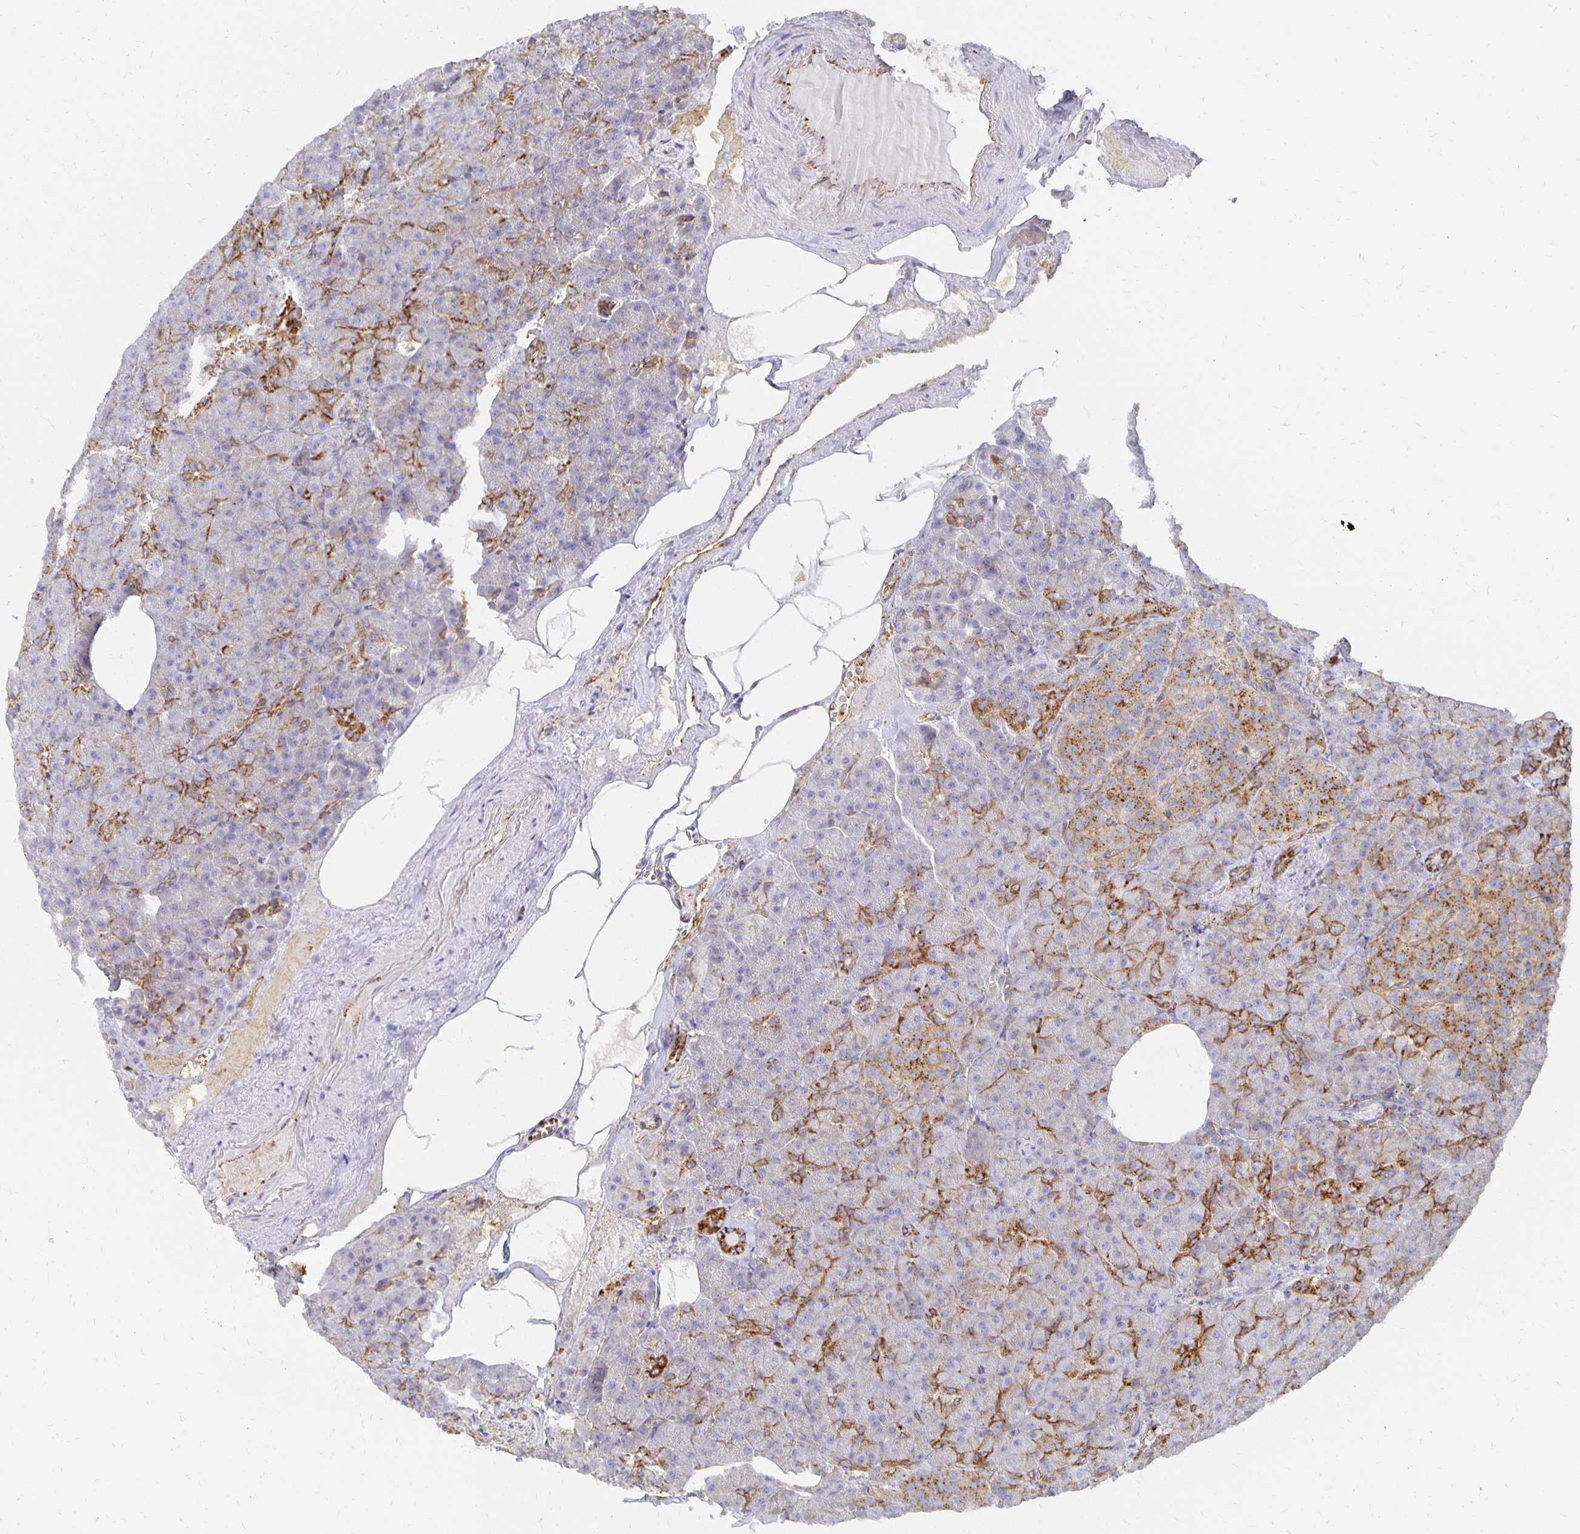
{"staining": {"intensity": "strong", "quantity": "25%-75%", "location": "cytoplasmic/membranous"}, "tissue": "pancreas", "cell_type": "Exocrine glandular cells", "image_type": "normal", "snomed": [{"axis": "morphology", "description": "Normal tissue, NOS"}, {"axis": "topography", "description": "Pancreas"}], "caption": "Strong cytoplasmic/membranous expression for a protein is appreciated in about 25%-75% of exocrine glandular cells of unremarkable pancreas using immunohistochemistry.", "gene": "TAAR1", "patient": {"sex": "female", "age": 74}}